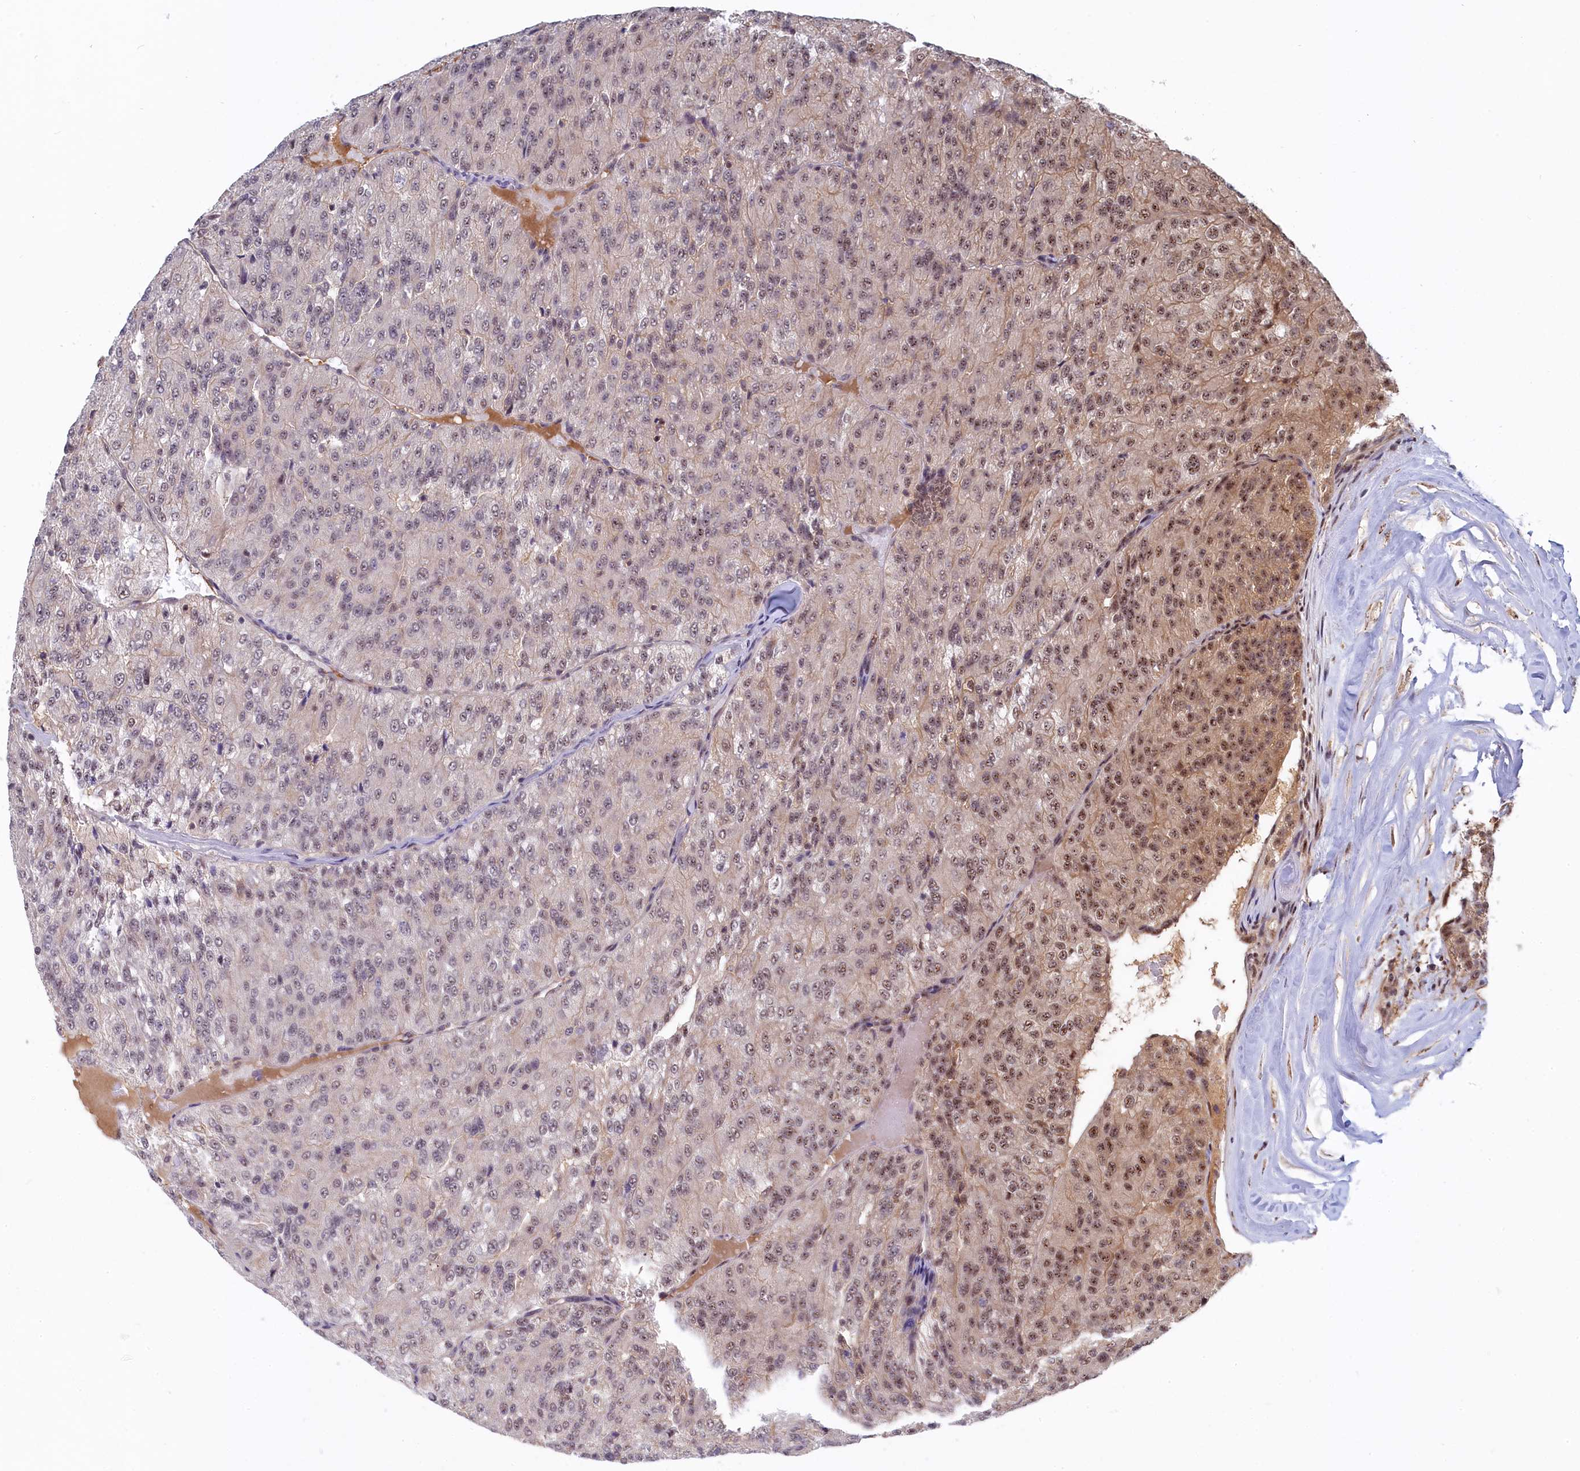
{"staining": {"intensity": "moderate", "quantity": "25%-75%", "location": "cytoplasmic/membranous,nuclear"}, "tissue": "renal cancer", "cell_type": "Tumor cells", "image_type": "cancer", "snomed": [{"axis": "morphology", "description": "Adenocarcinoma, NOS"}, {"axis": "topography", "description": "Kidney"}], "caption": "A medium amount of moderate cytoplasmic/membranous and nuclear positivity is seen in about 25%-75% of tumor cells in renal adenocarcinoma tissue.", "gene": "TAB1", "patient": {"sex": "female", "age": 63}}